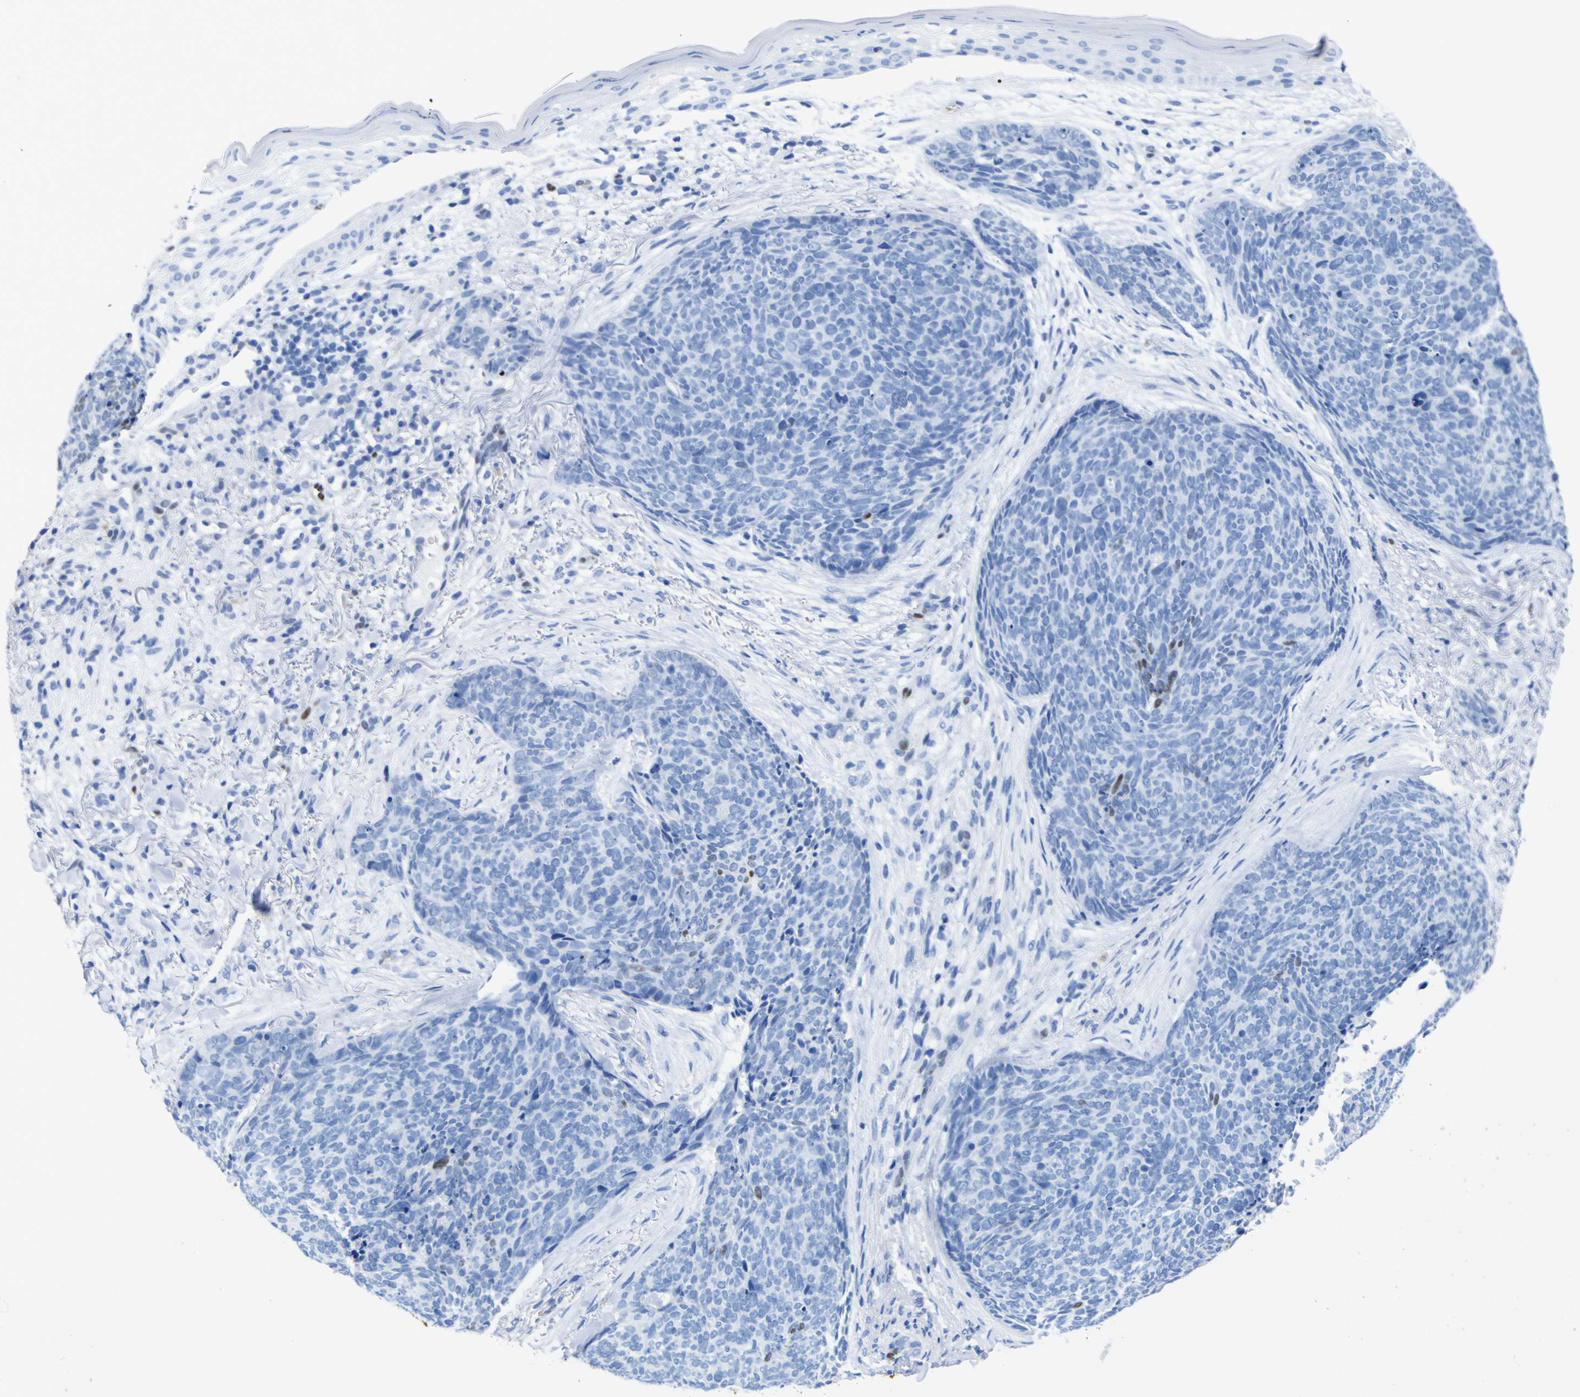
{"staining": {"intensity": "negative", "quantity": "none", "location": "none"}, "tissue": "skin cancer", "cell_type": "Tumor cells", "image_type": "cancer", "snomed": [{"axis": "morphology", "description": "Basal cell carcinoma"}, {"axis": "topography", "description": "Skin"}], "caption": "Protein analysis of basal cell carcinoma (skin) exhibits no significant positivity in tumor cells. The staining is performed using DAB brown chromogen with nuclei counter-stained in using hematoxylin.", "gene": "DACH1", "patient": {"sex": "female", "age": 70}}